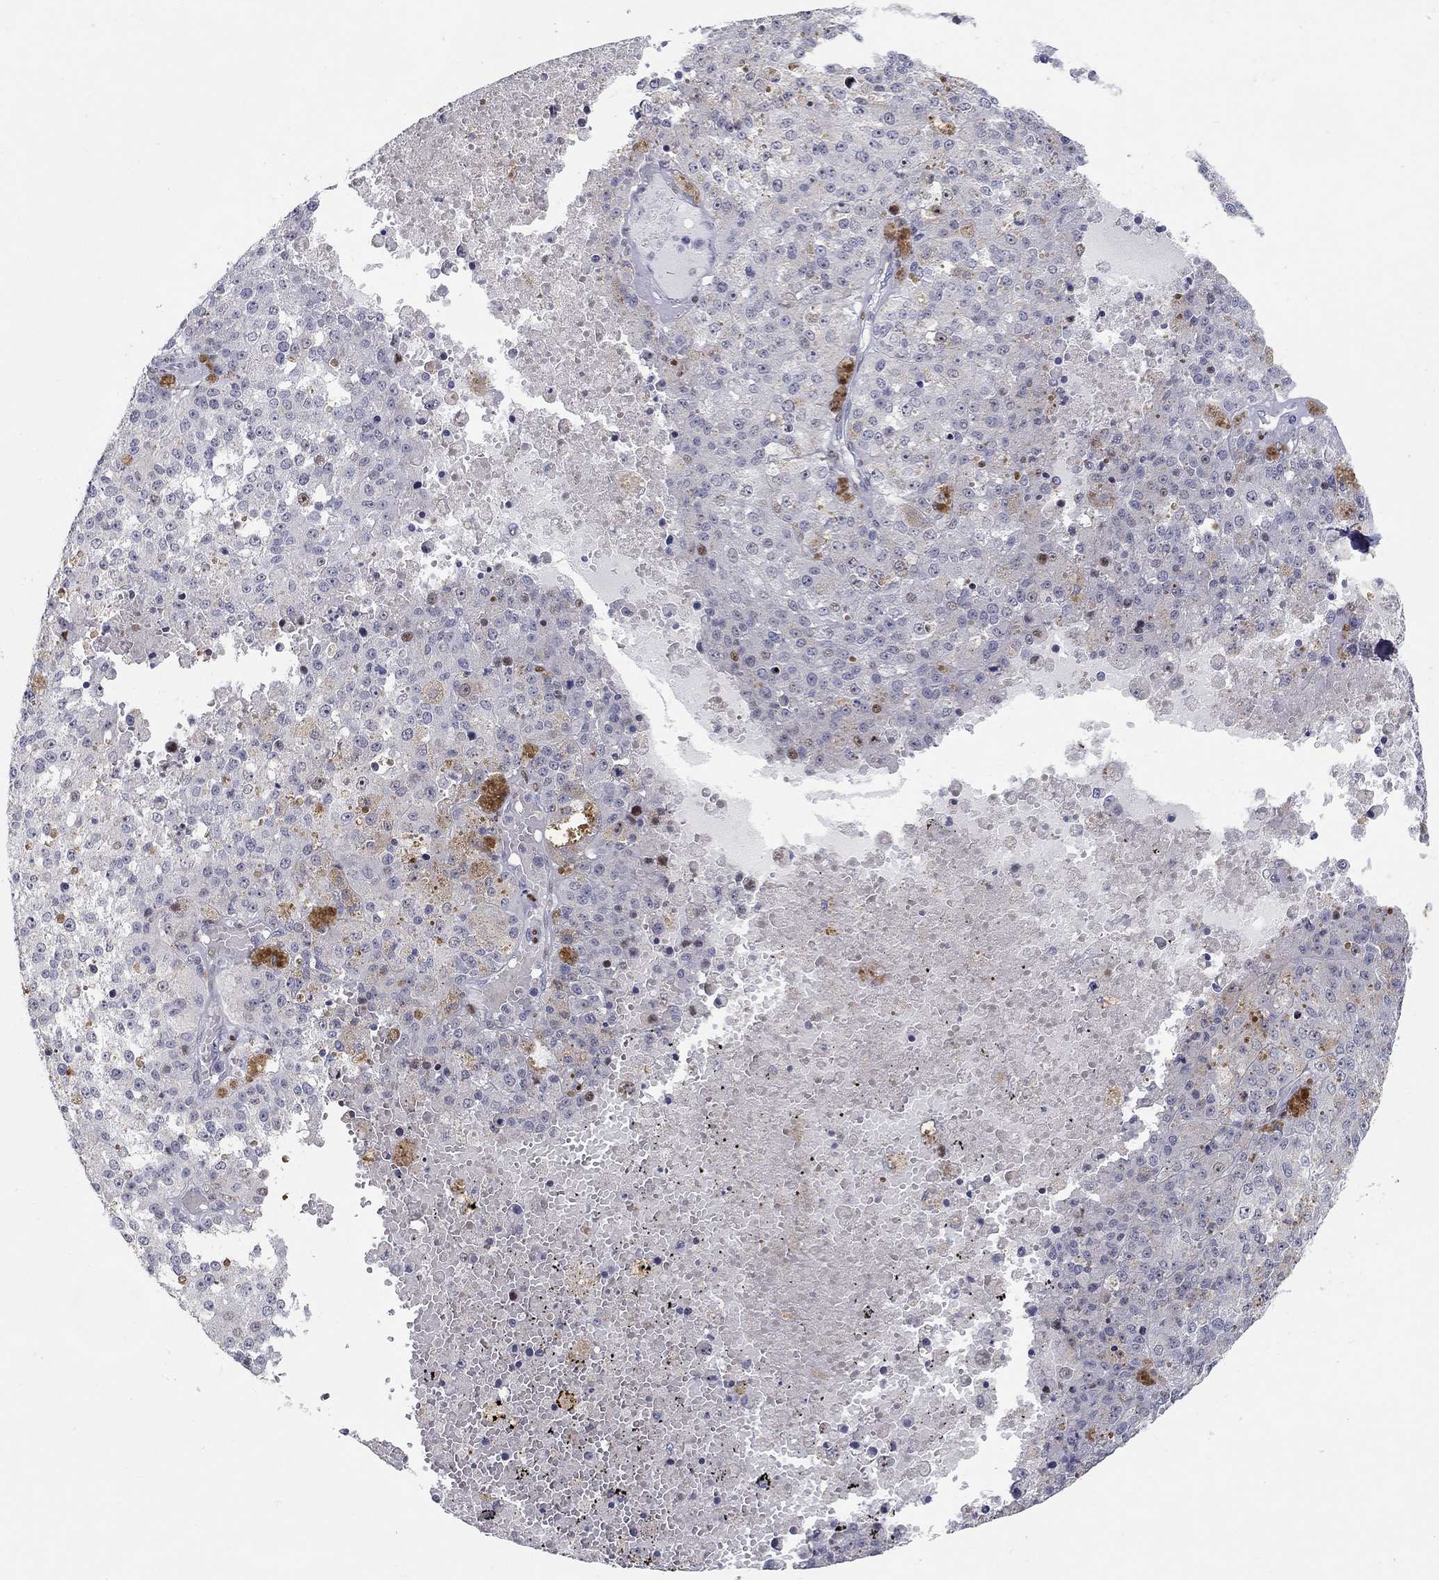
{"staining": {"intensity": "negative", "quantity": "none", "location": "none"}, "tissue": "melanoma", "cell_type": "Tumor cells", "image_type": "cancer", "snomed": [{"axis": "morphology", "description": "Malignant melanoma, Metastatic site"}, {"axis": "topography", "description": "Lymph node"}], "caption": "Immunohistochemistry (IHC) image of human malignant melanoma (metastatic site) stained for a protein (brown), which shows no staining in tumor cells.", "gene": "RAPGEF5", "patient": {"sex": "female", "age": 64}}